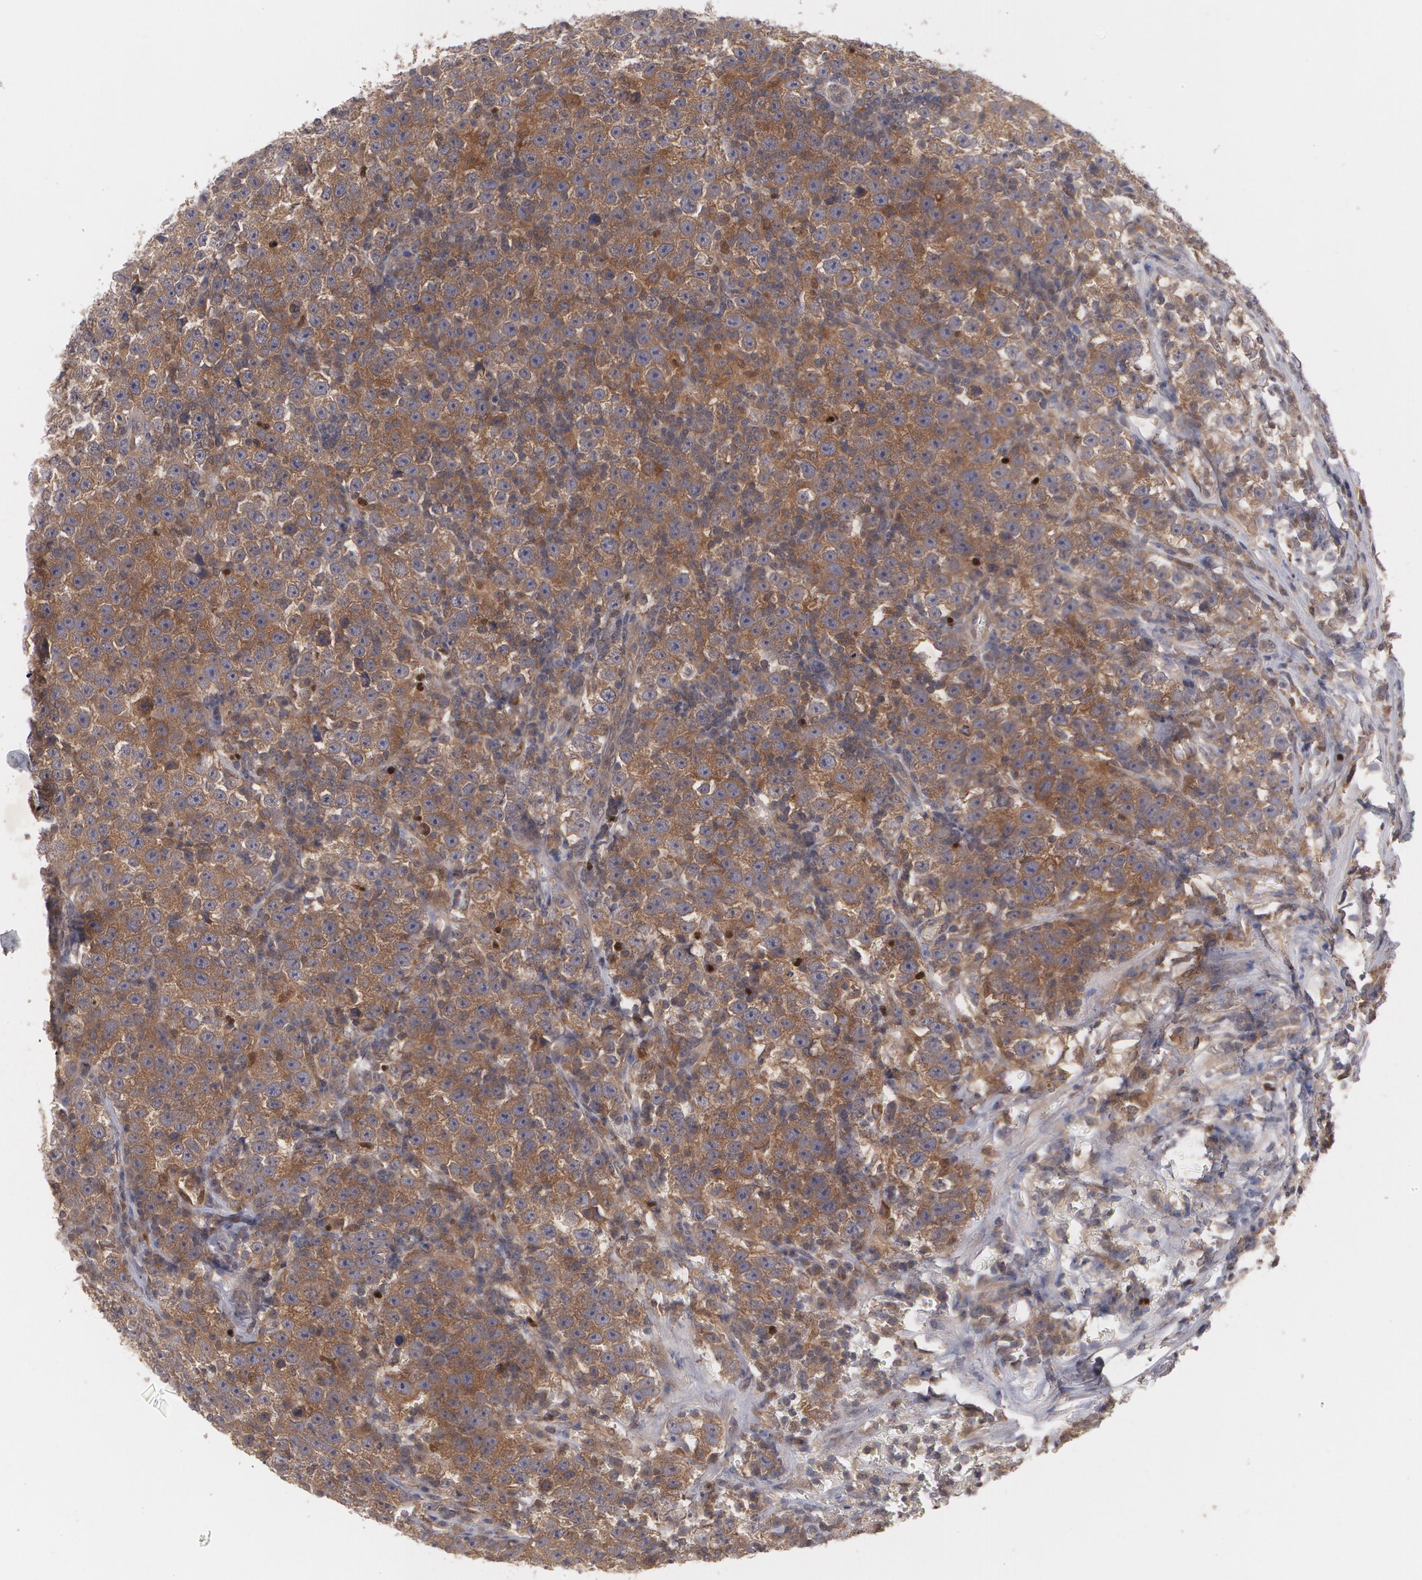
{"staining": {"intensity": "moderate", "quantity": ">75%", "location": "cytoplasmic/membranous"}, "tissue": "testis cancer", "cell_type": "Tumor cells", "image_type": "cancer", "snomed": [{"axis": "morphology", "description": "Seminoma, NOS"}, {"axis": "topography", "description": "Testis"}], "caption": "A micrograph of human seminoma (testis) stained for a protein reveals moderate cytoplasmic/membranous brown staining in tumor cells.", "gene": "HTT", "patient": {"sex": "male", "age": 43}}